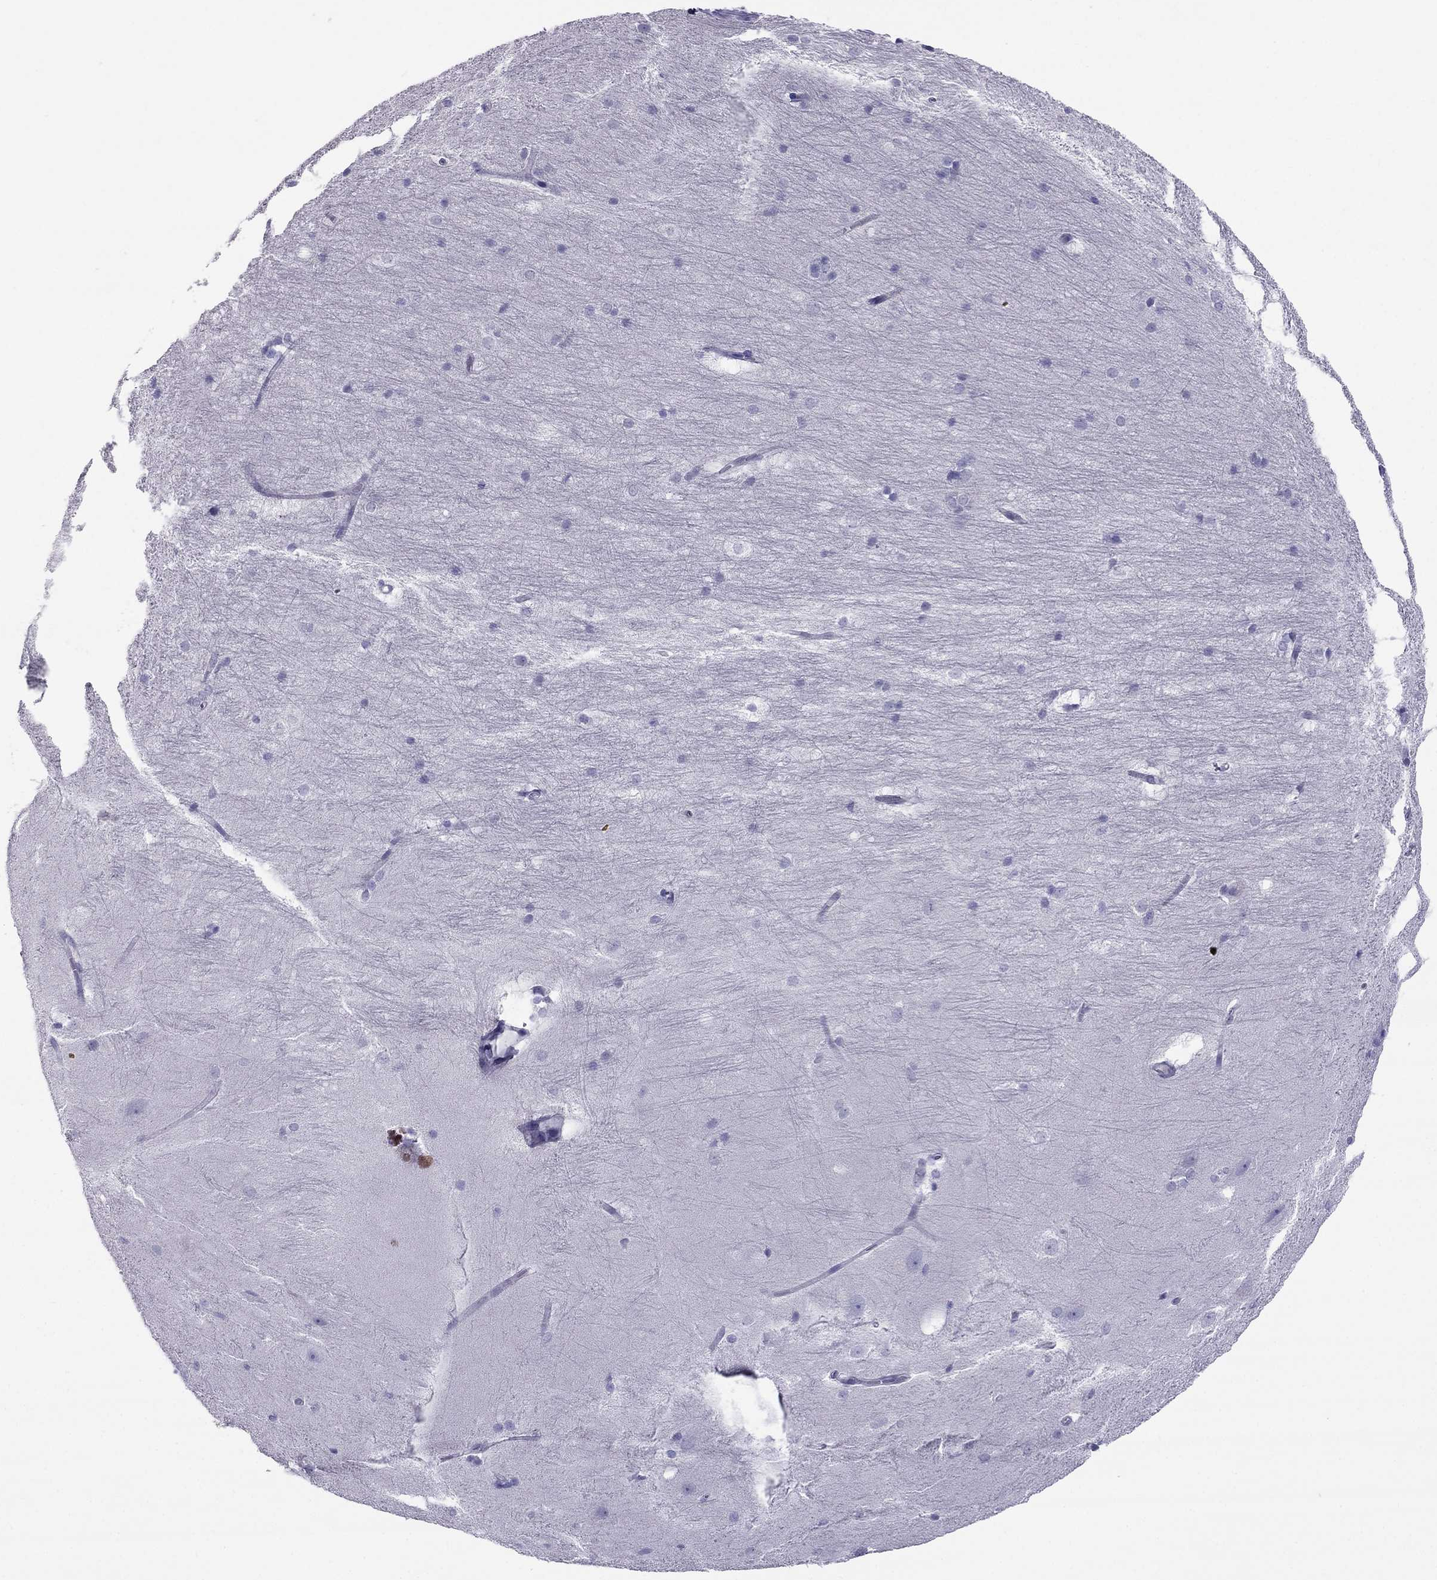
{"staining": {"intensity": "negative", "quantity": "none", "location": "none"}, "tissue": "hippocampus", "cell_type": "Glial cells", "image_type": "normal", "snomed": [{"axis": "morphology", "description": "Normal tissue, NOS"}, {"axis": "topography", "description": "Cerebral cortex"}, {"axis": "topography", "description": "Hippocampus"}], "caption": "Photomicrograph shows no protein positivity in glial cells of benign hippocampus.", "gene": "CROCC2", "patient": {"sex": "female", "age": 19}}